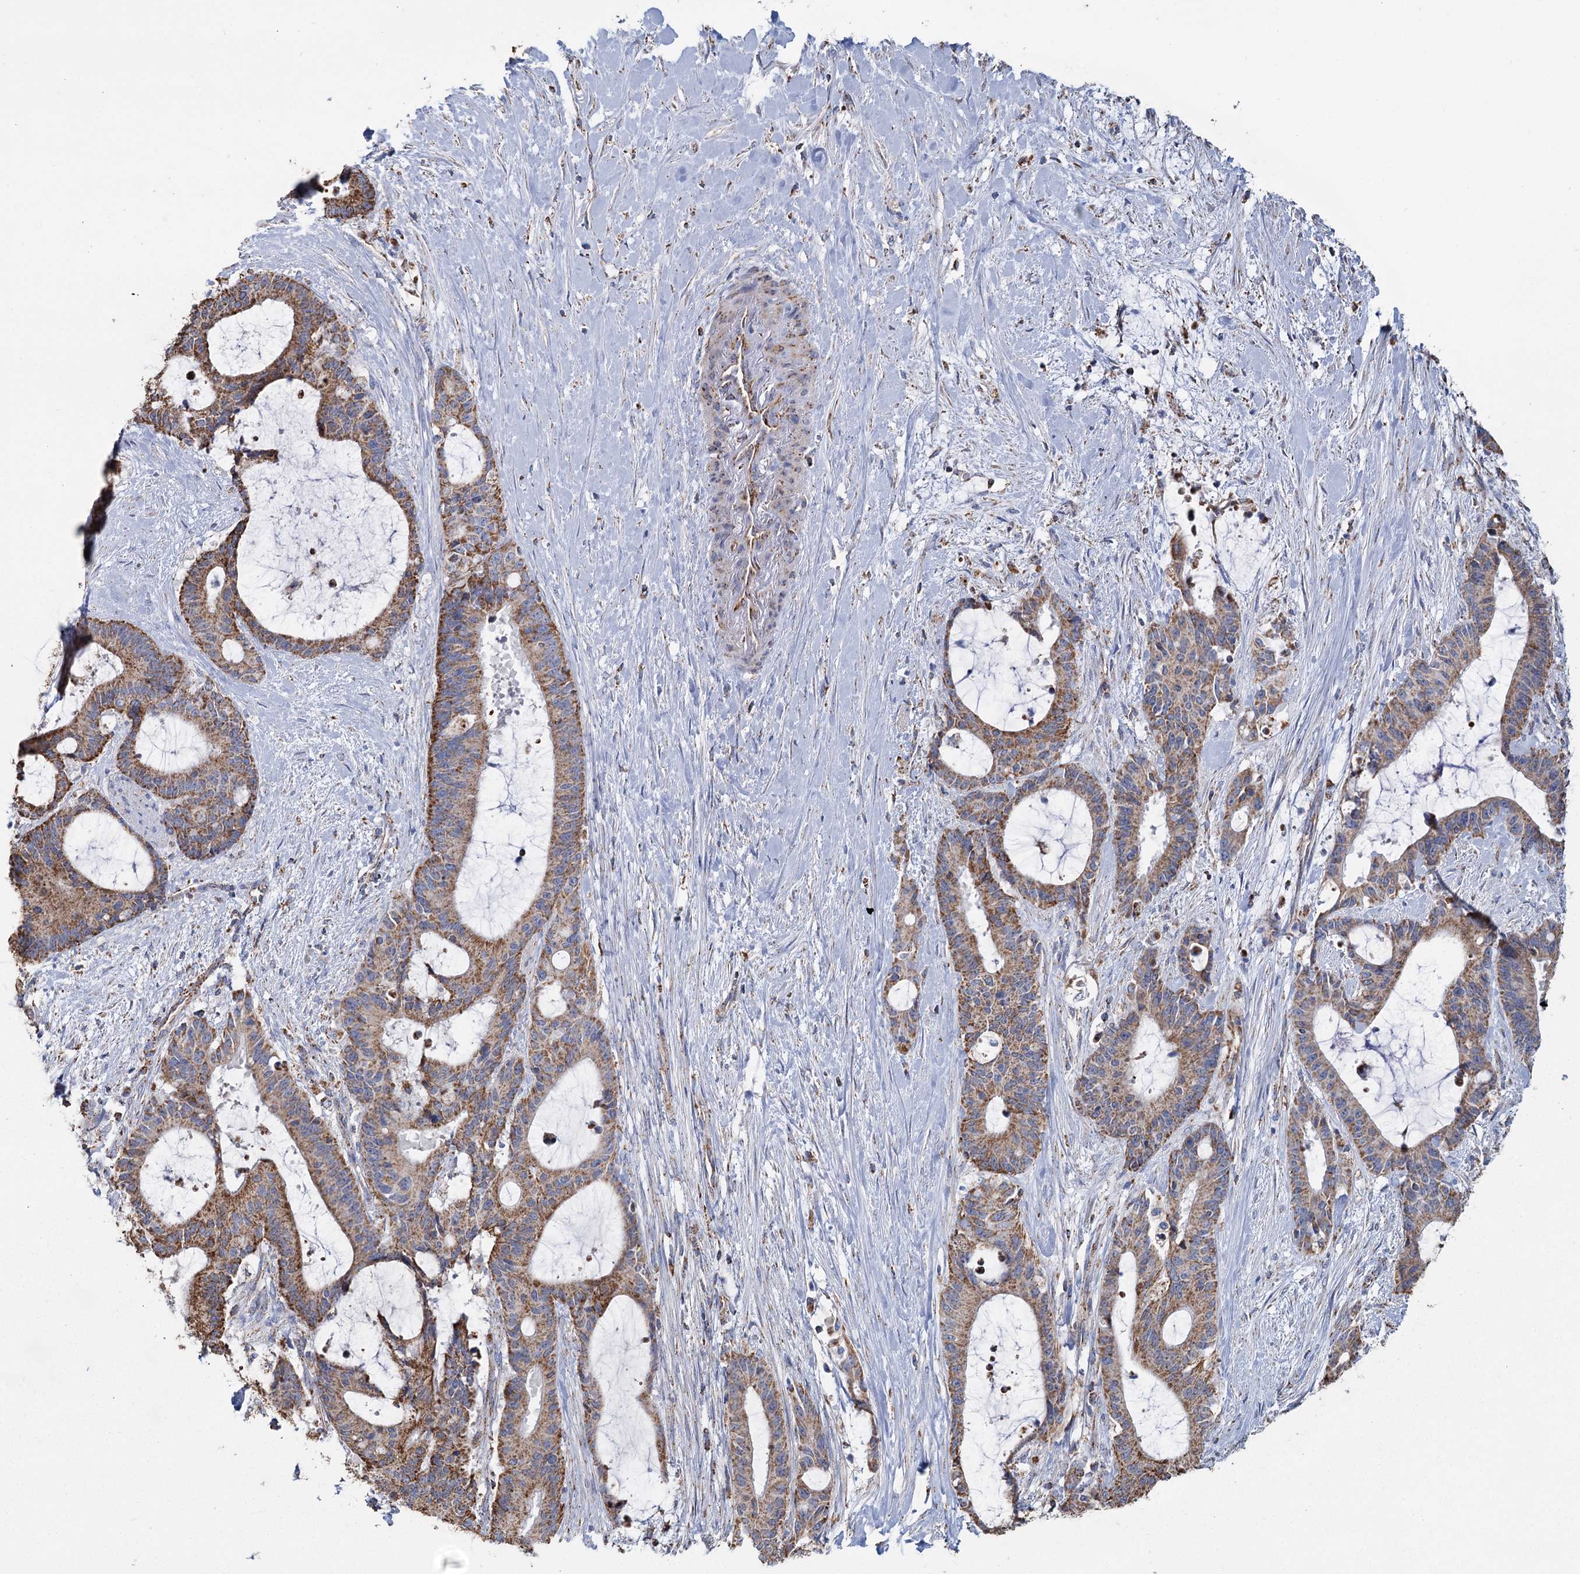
{"staining": {"intensity": "moderate", "quantity": ">75%", "location": "cytoplasmic/membranous"}, "tissue": "liver cancer", "cell_type": "Tumor cells", "image_type": "cancer", "snomed": [{"axis": "morphology", "description": "Normal tissue, NOS"}, {"axis": "morphology", "description": "Cholangiocarcinoma"}, {"axis": "topography", "description": "Liver"}, {"axis": "topography", "description": "Peripheral nerve tissue"}], "caption": "A brown stain labels moderate cytoplasmic/membranous expression of a protein in human liver cancer tumor cells.", "gene": "MRPL44", "patient": {"sex": "female", "age": 73}}